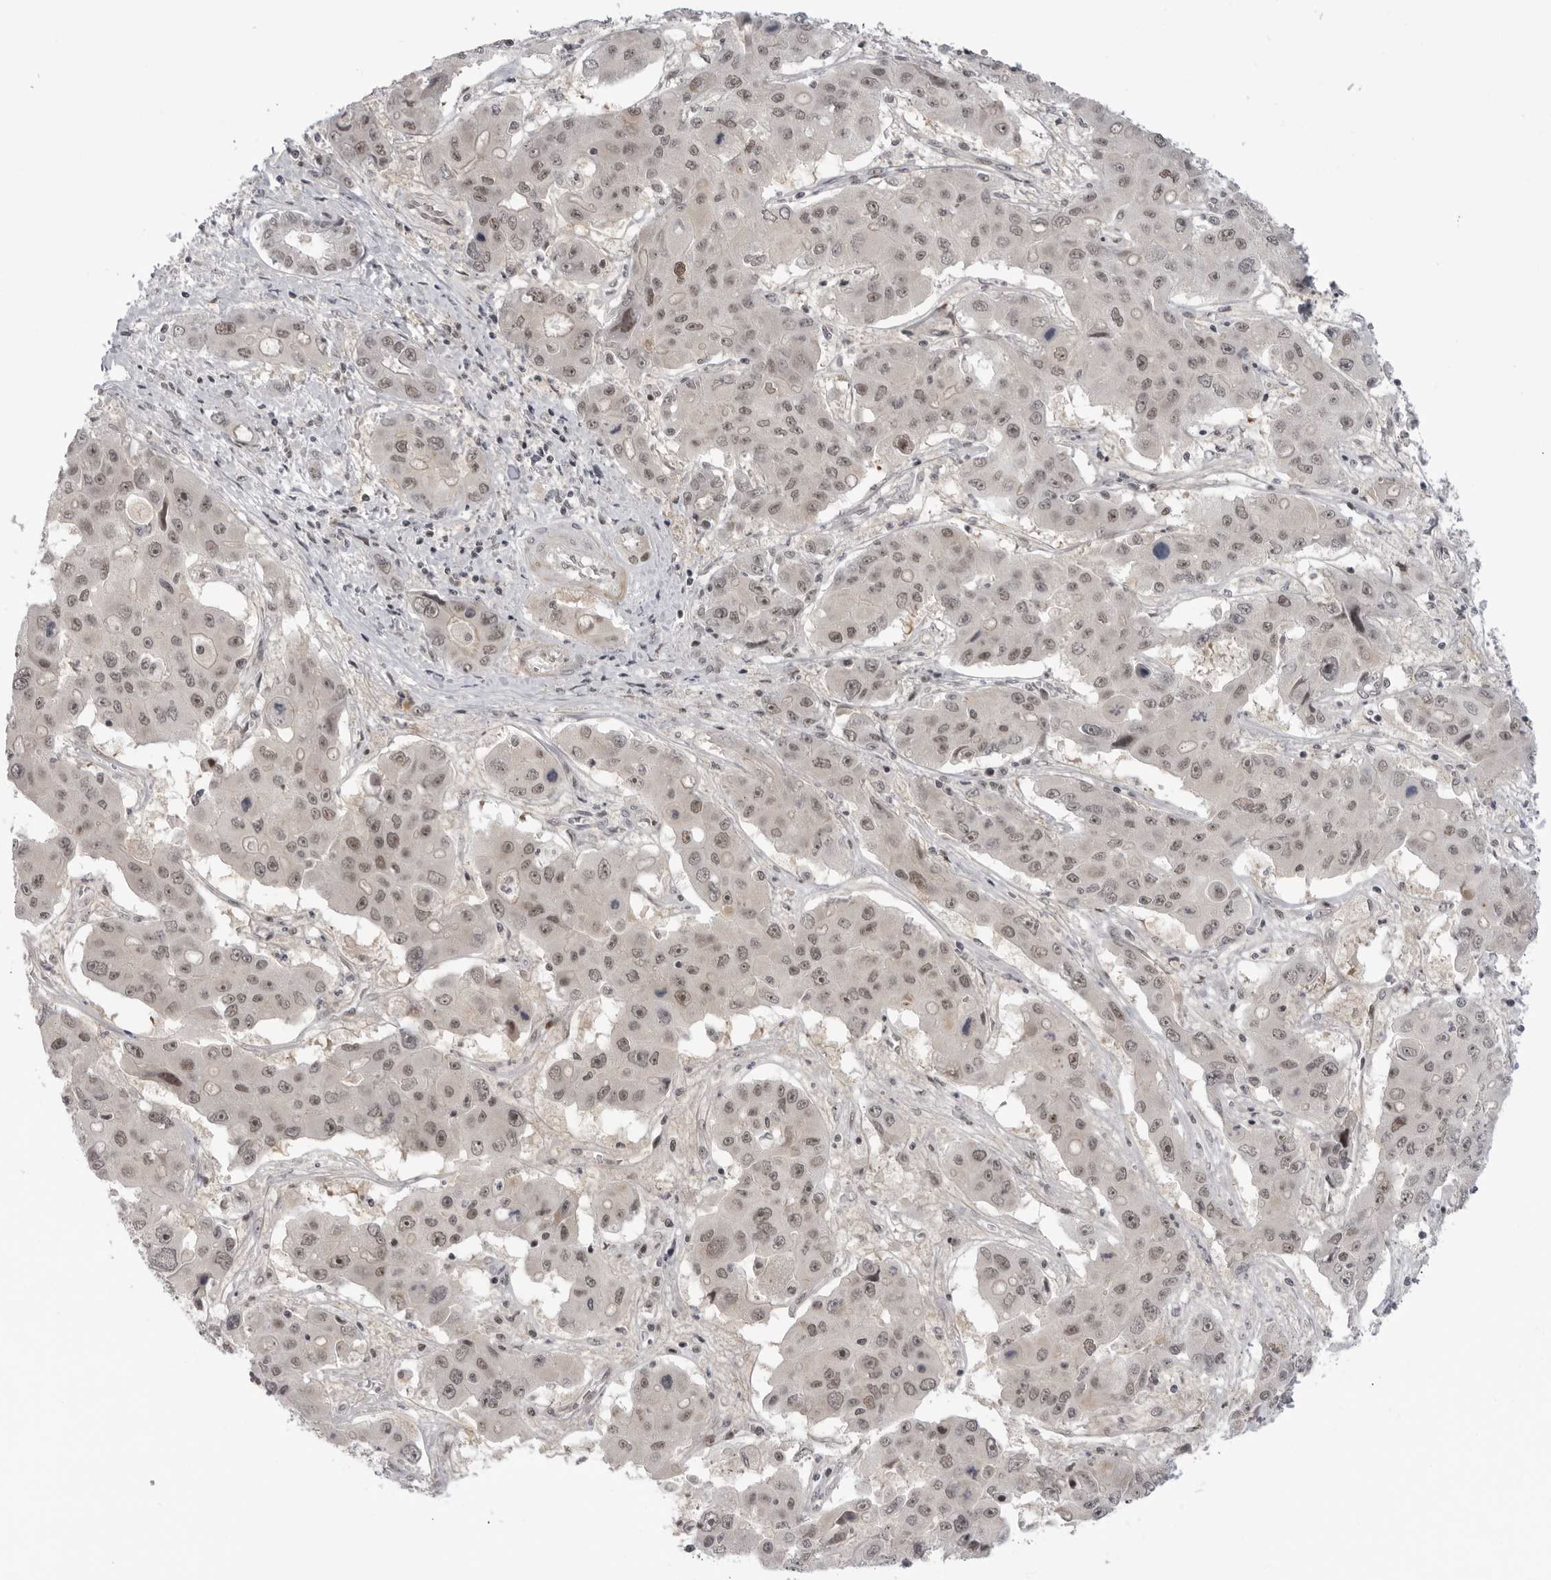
{"staining": {"intensity": "weak", "quantity": ">75%", "location": "nuclear"}, "tissue": "liver cancer", "cell_type": "Tumor cells", "image_type": "cancer", "snomed": [{"axis": "morphology", "description": "Cholangiocarcinoma"}, {"axis": "topography", "description": "Liver"}], "caption": "Immunohistochemistry (IHC) histopathology image of liver cholangiocarcinoma stained for a protein (brown), which shows low levels of weak nuclear expression in approximately >75% of tumor cells.", "gene": "ALPK2", "patient": {"sex": "male", "age": 67}}